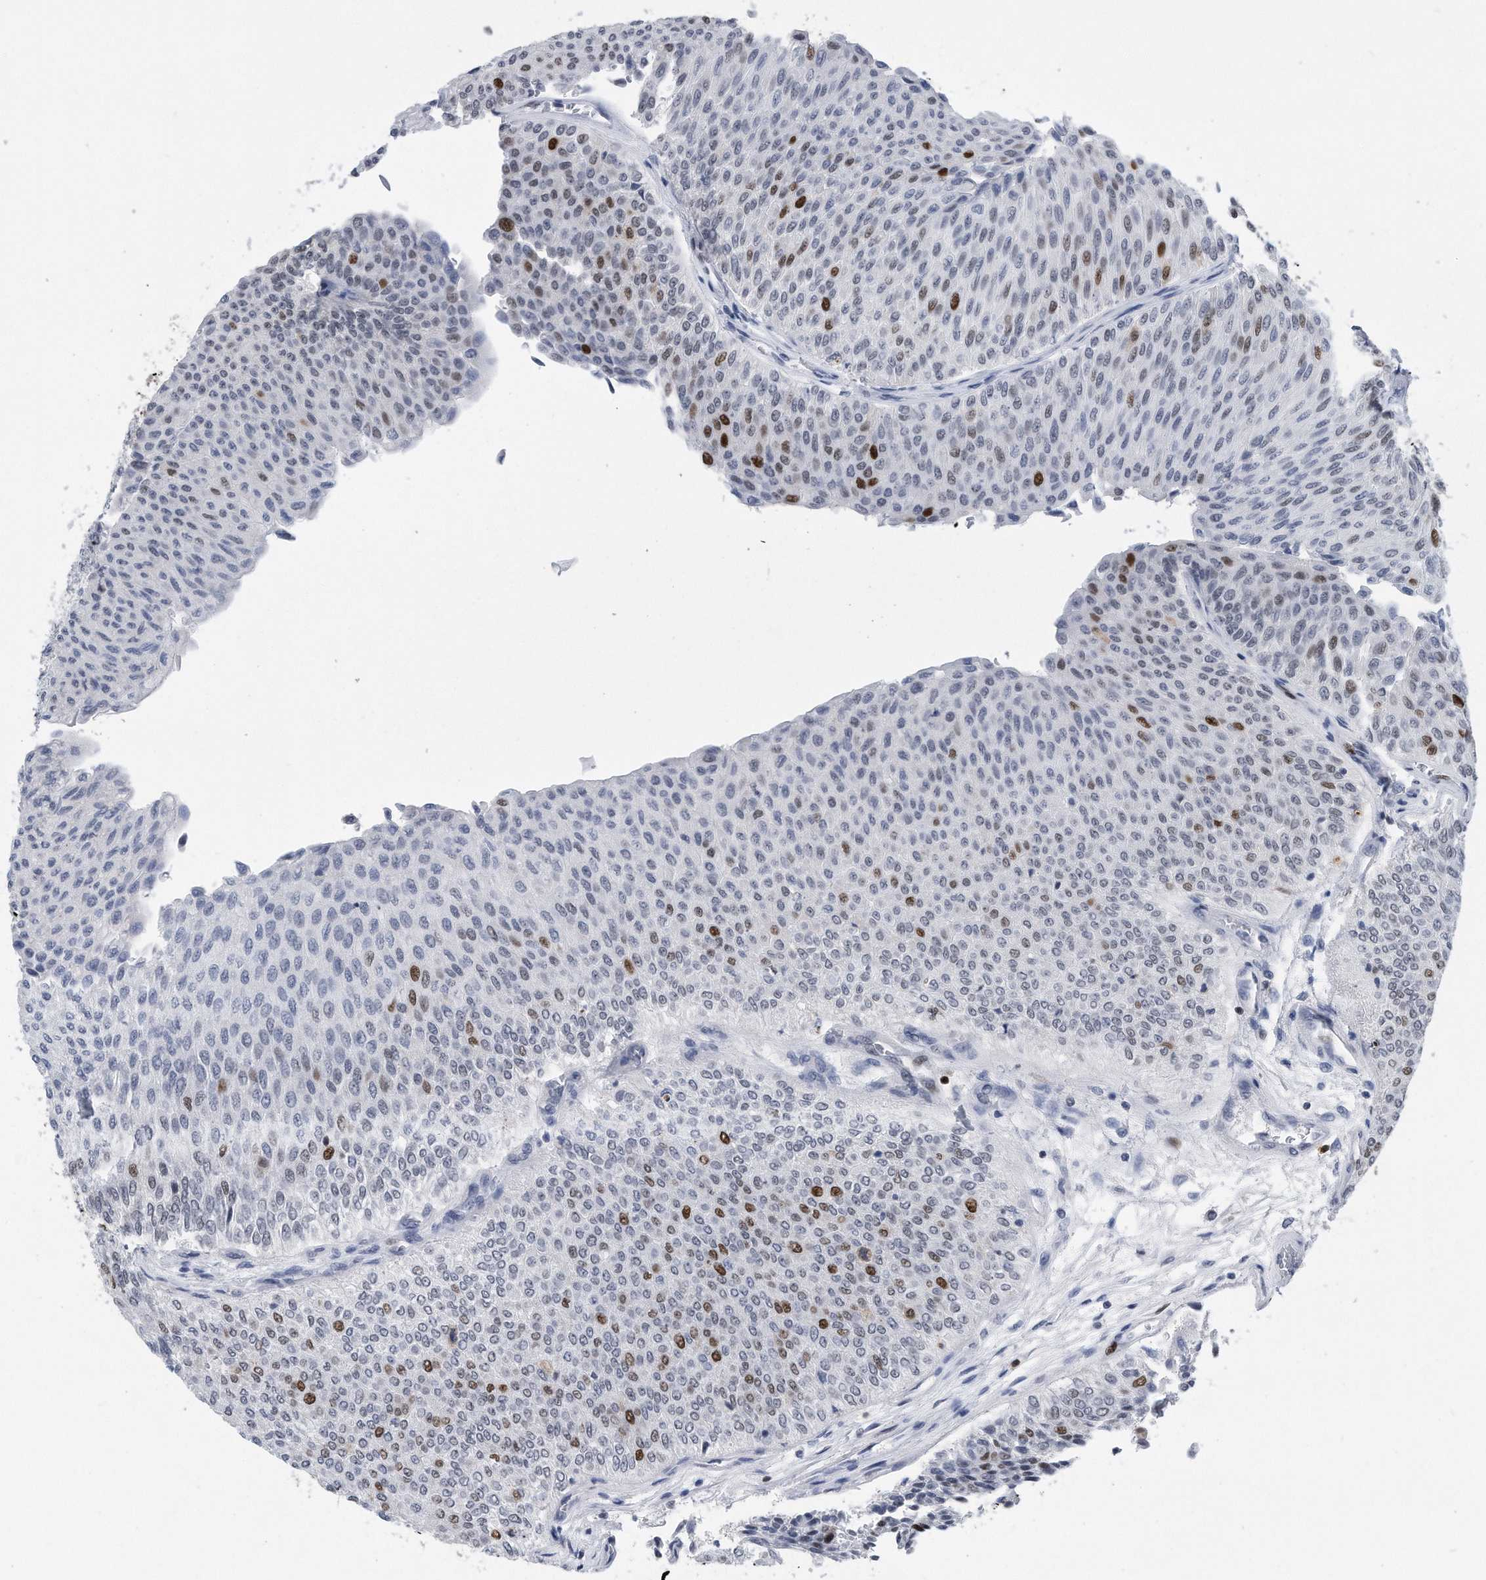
{"staining": {"intensity": "strong", "quantity": "<25%", "location": "nuclear"}, "tissue": "urothelial cancer", "cell_type": "Tumor cells", "image_type": "cancer", "snomed": [{"axis": "morphology", "description": "Urothelial carcinoma, Low grade"}, {"axis": "topography", "description": "Urinary bladder"}], "caption": "A micrograph showing strong nuclear expression in about <25% of tumor cells in urothelial cancer, as visualized by brown immunohistochemical staining.", "gene": "PCNA", "patient": {"sex": "male", "age": 78}}